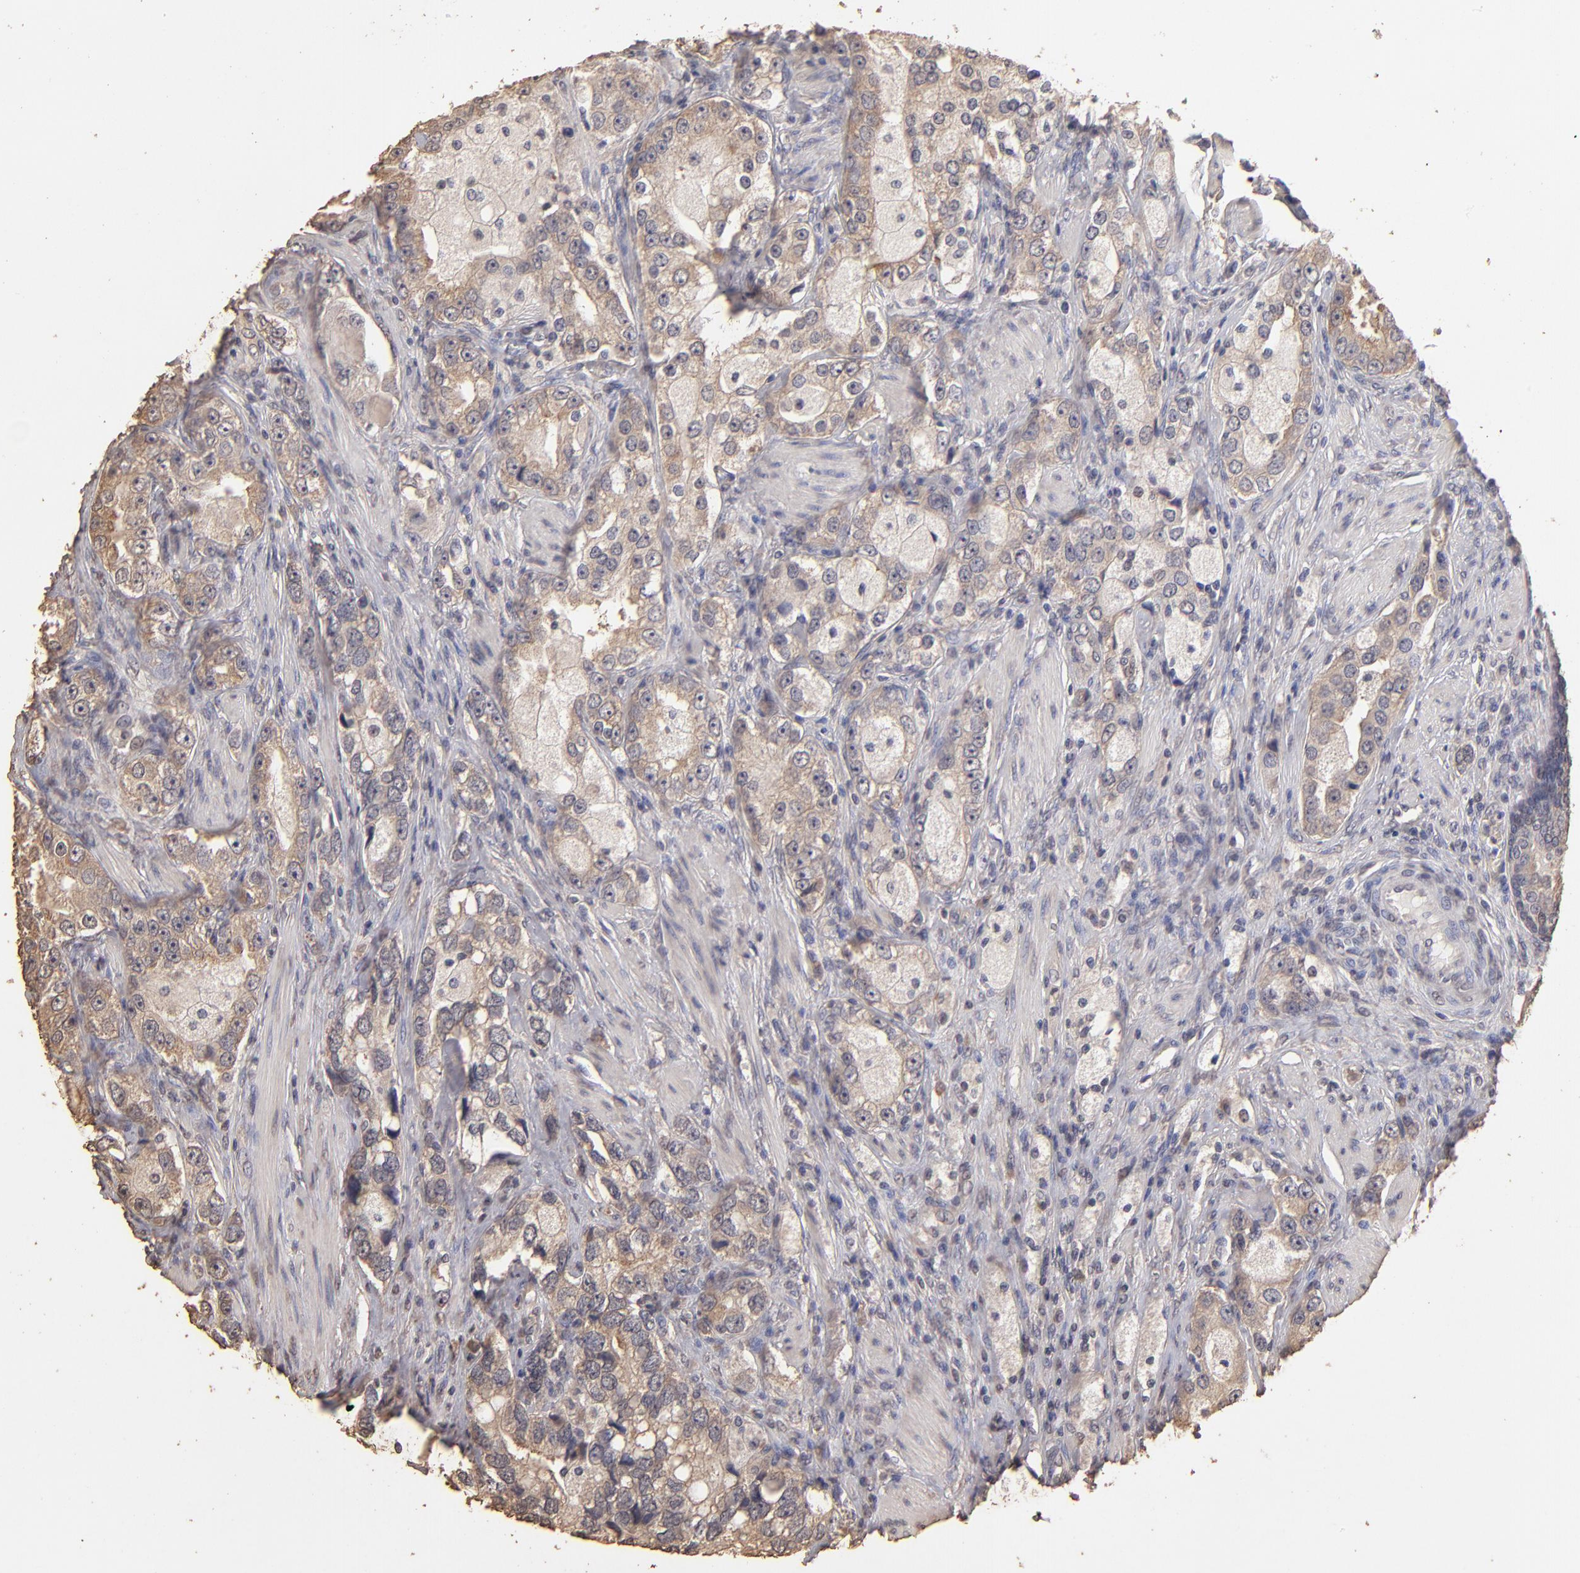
{"staining": {"intensity": "moderate", "quantity": "25%-75%", "location": "cytoplasmic/membranous"}, "tissue": "prostate cancer", "cell_type": "Tumor cells", "image_type": "cancer", "snomed": [{"axis": "morphology", "description": "Adenocarcinoma, High grade"}, {"axis": "topography", "description": "Prostate"}], "caption": "Protein expression analysis of human prostate adenocarcinoma (high-grade) reveals moderate cytoplasmic/membranous staining in approximately 25%-75% of tumor cells. Using DAB (3,3'-diaminobenzidine) (brown) and hematoxylin (blue) stains, captured at high magnification using brightfield microscopy.", "gene": "OPHN1", "patient": {"sex": "male", "age": 63}}